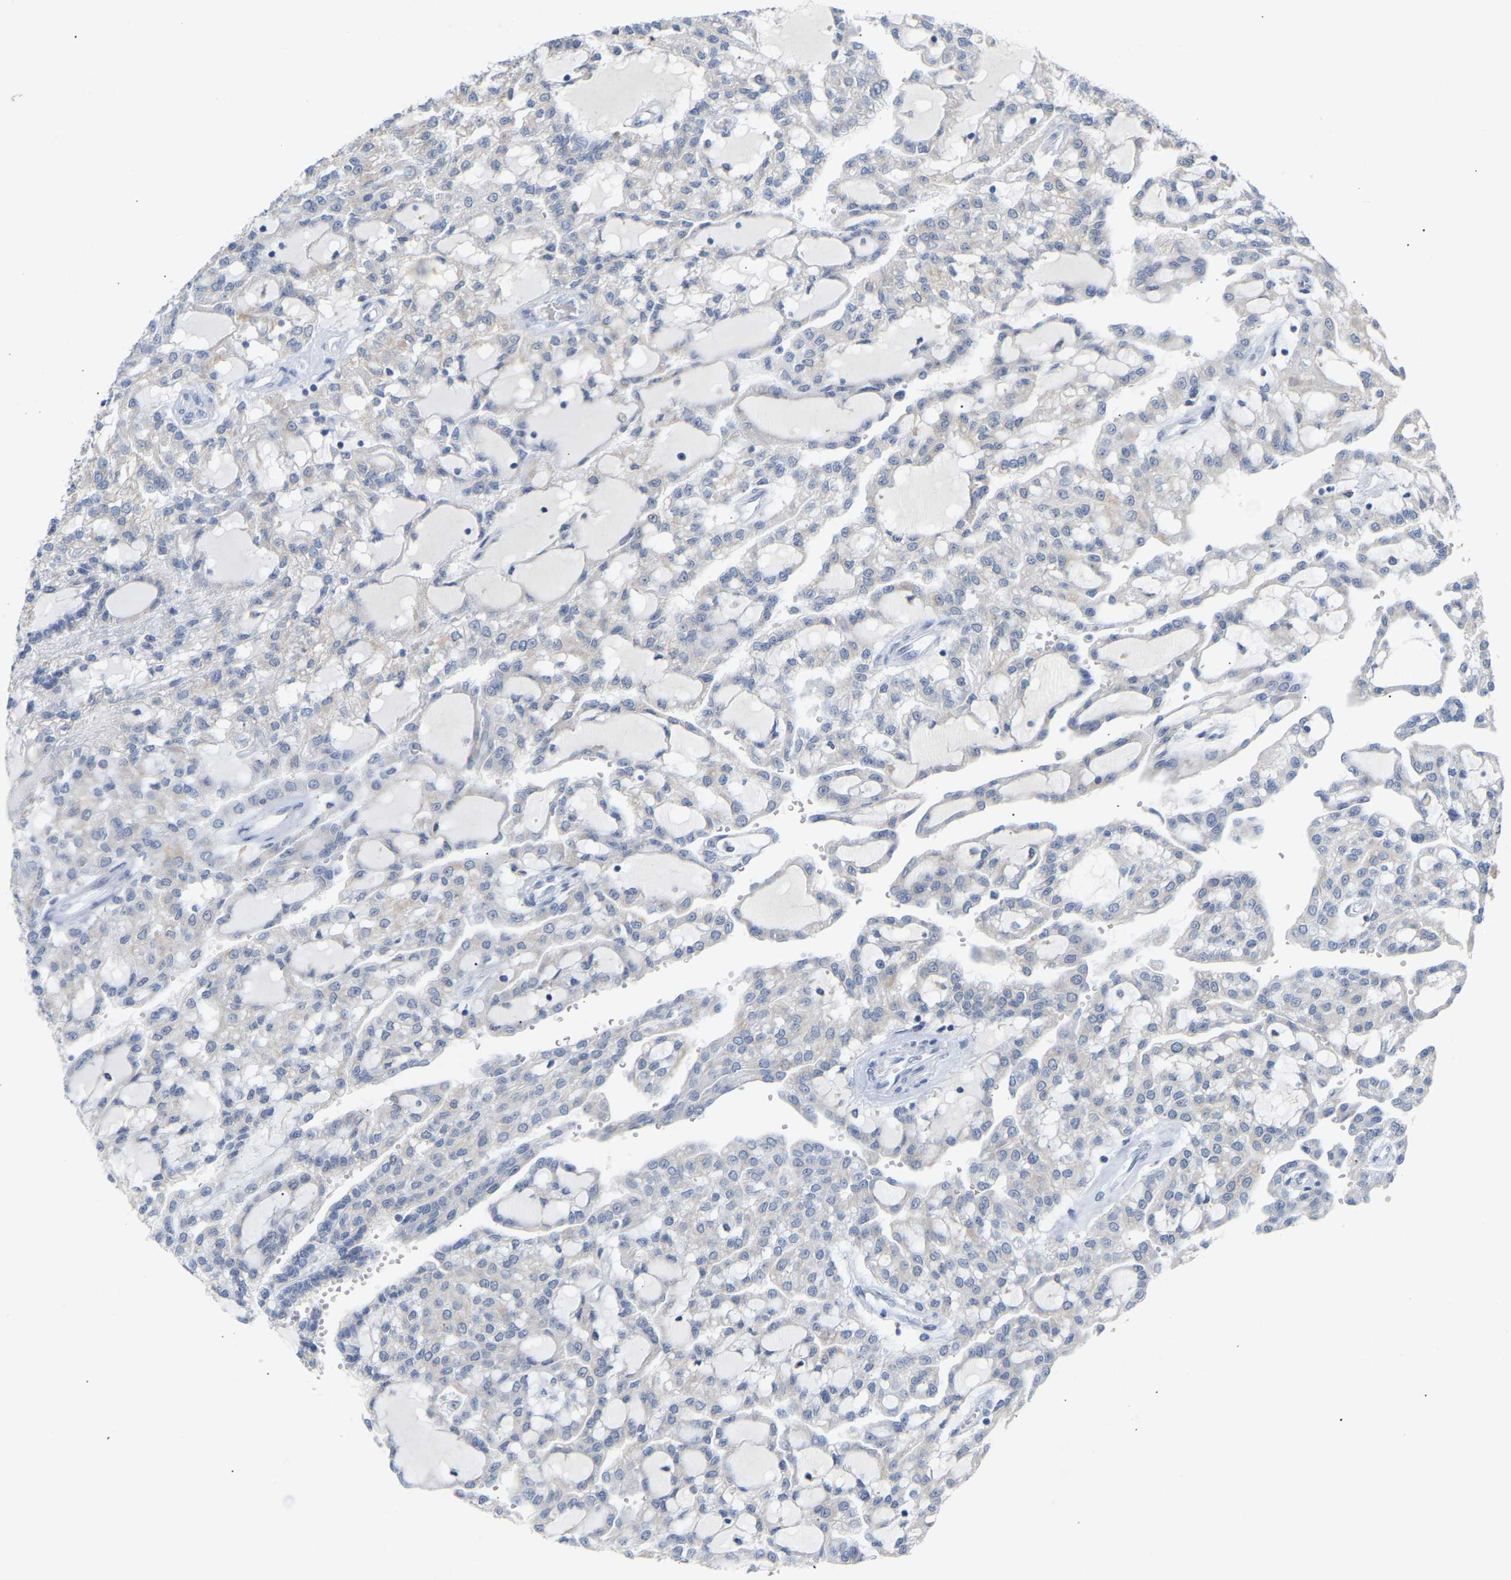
{"staining": {"intensity": "negative", "quantity": "none", "location": "none"}, "tissue": "renal cancer", "cell_type": "Tumor cells", "image_type": "cancer", "snomed": [{"axis": "morphology", "description": "Adenocarcinoma, NOS"}, {"axis": "topography", "description": "Kidney"}], "caption": "IHC of renal adenocarcinoma displays no expression in tumor cells. The staining was performed using DAB to visualize the protein expression in brown, while the nuclei were stained in blue with hematoxylin (Magnification: 20x).", "gene": "PEX1", "patient": {"sex": "male", "age": 63}}